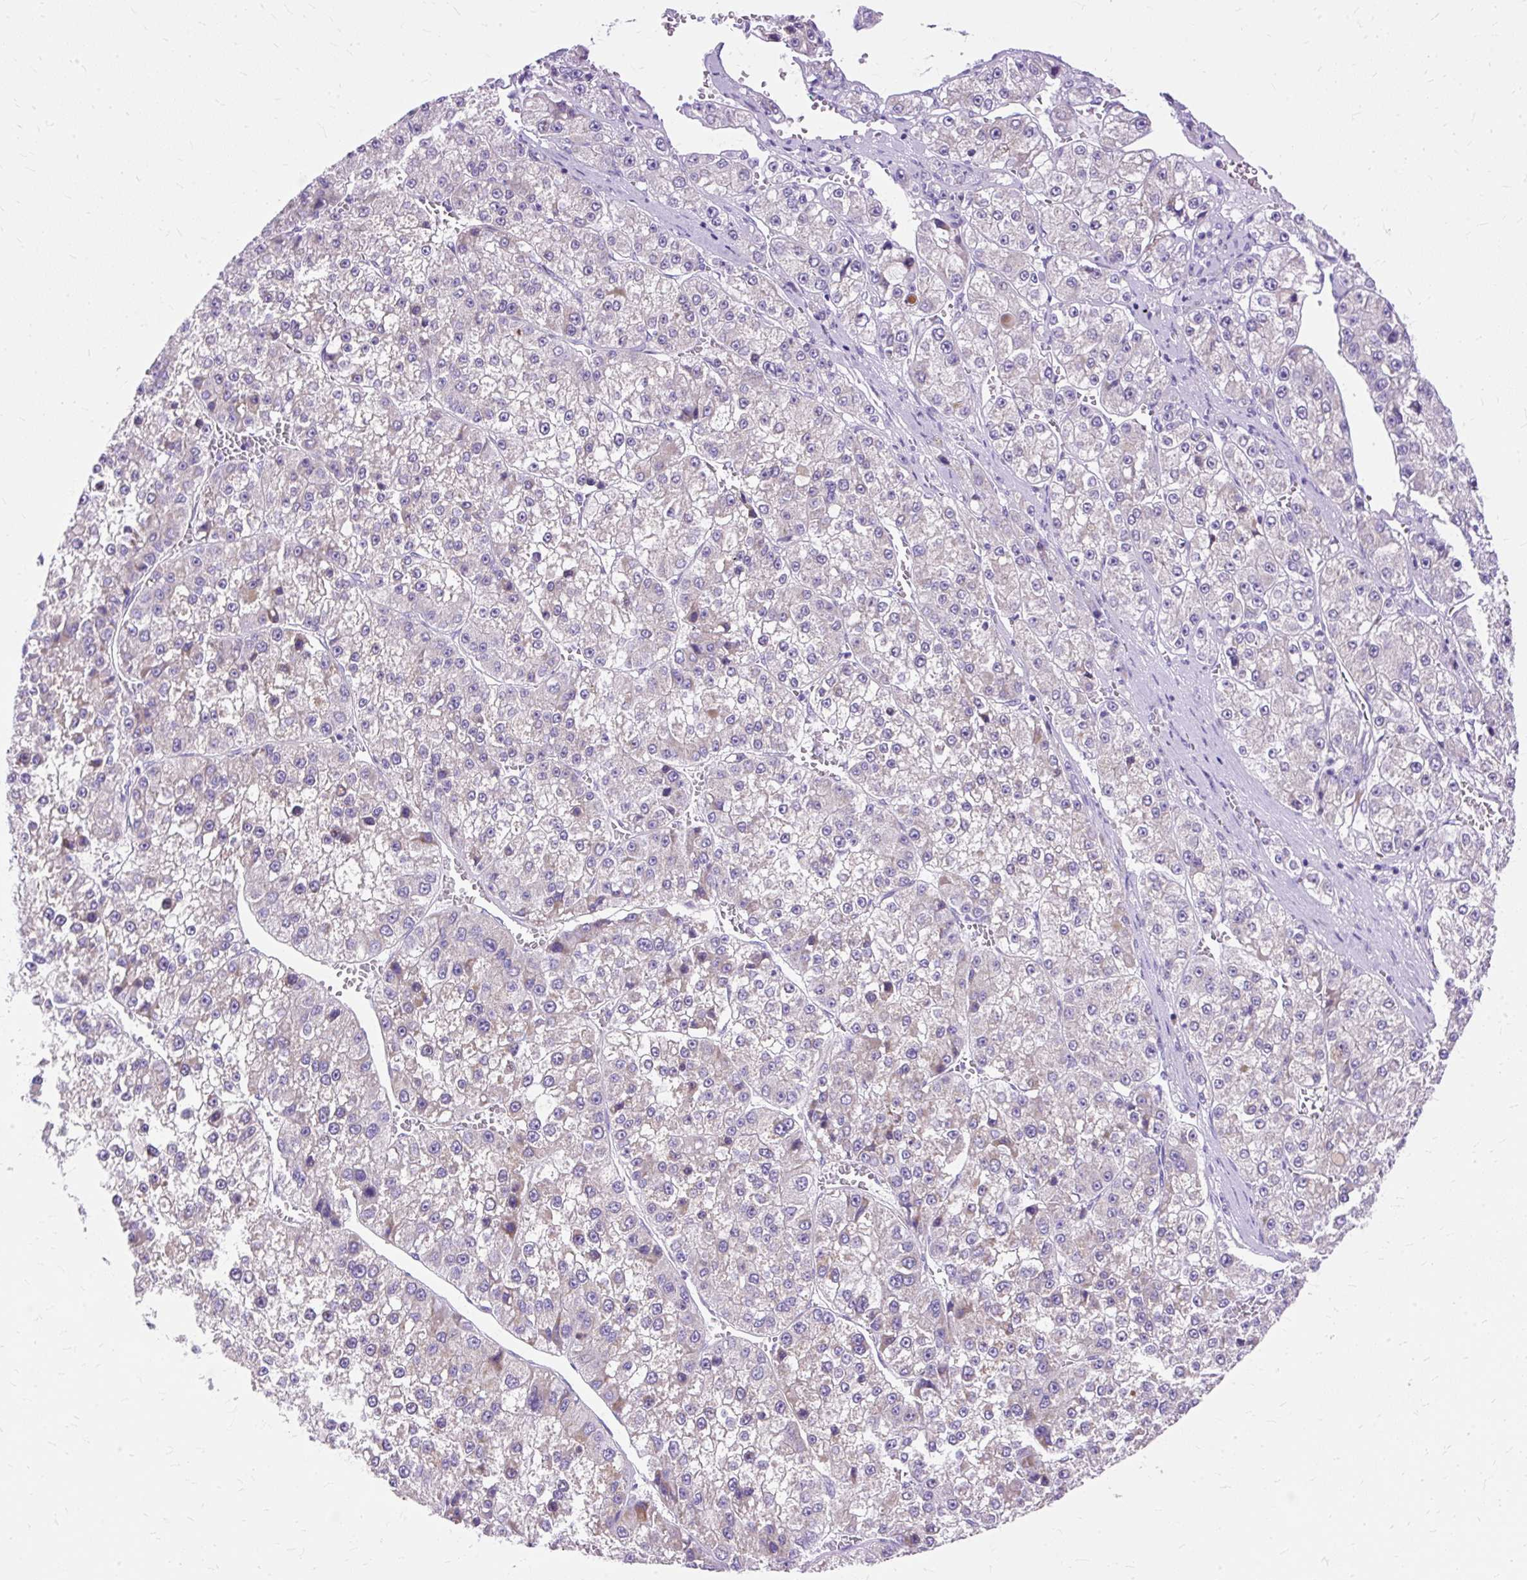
{"staining": {"intensity": "negative", "quantity": "none", "location": "none"}, "tissue": "liver cancer", "cell_type": "Tumor cells", "image_type": "cancer", "snomed": [{"axis": "morphology", "description": "Carcinoma, Hepatocellular, NOS"}, {"axis": "topography", "description": "Liver"}], "caption": "An immunohistochemistry (IHC) photomicrograph of liver cancer is shown. There is no staining in tumor cells of liver cancer.", "gene": "MYO6", "patient": {"sex": "female", "age": 73}}